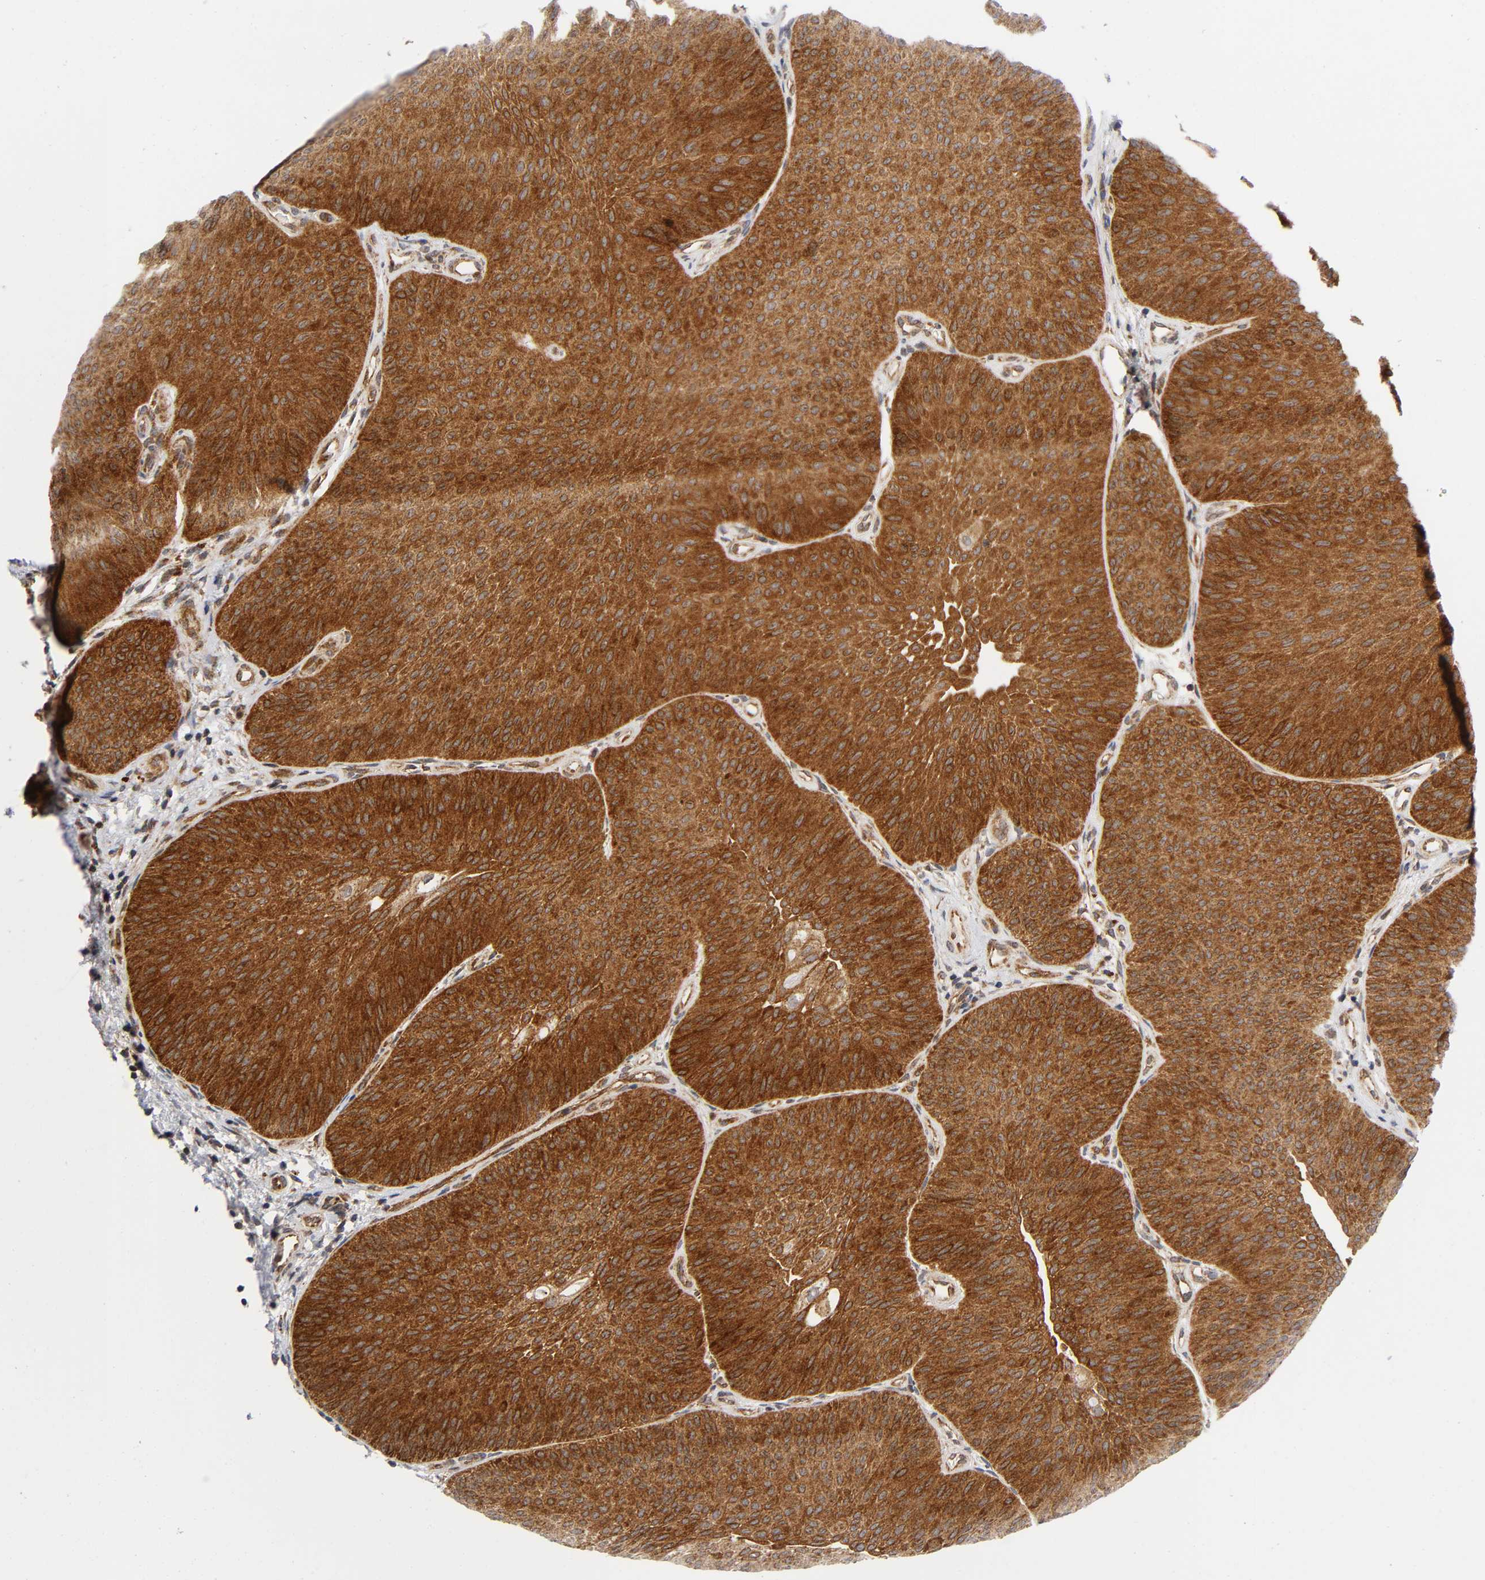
{"staining": {"intensity": "strong", "quantity": ">75%", "location": "cytoplasmic/membranous"}, "tissue": "urothelial cancer", "cell_type": "Tumor cells", "image_type": "cancer", "snomed": [{"axis": "morphology", "description": "Urothelial carcinoma, Low grade"}, {"axis": "topography", "description": "Urinary bladder"}], "caption": "This is an image of IHC staining of low-grade urothelial carcinoma, which shows strong expression in the cytoplasmic/membranous of tumor cells.", "gene": "EIF5", "patient": {"sex": "female", "age": 60}}